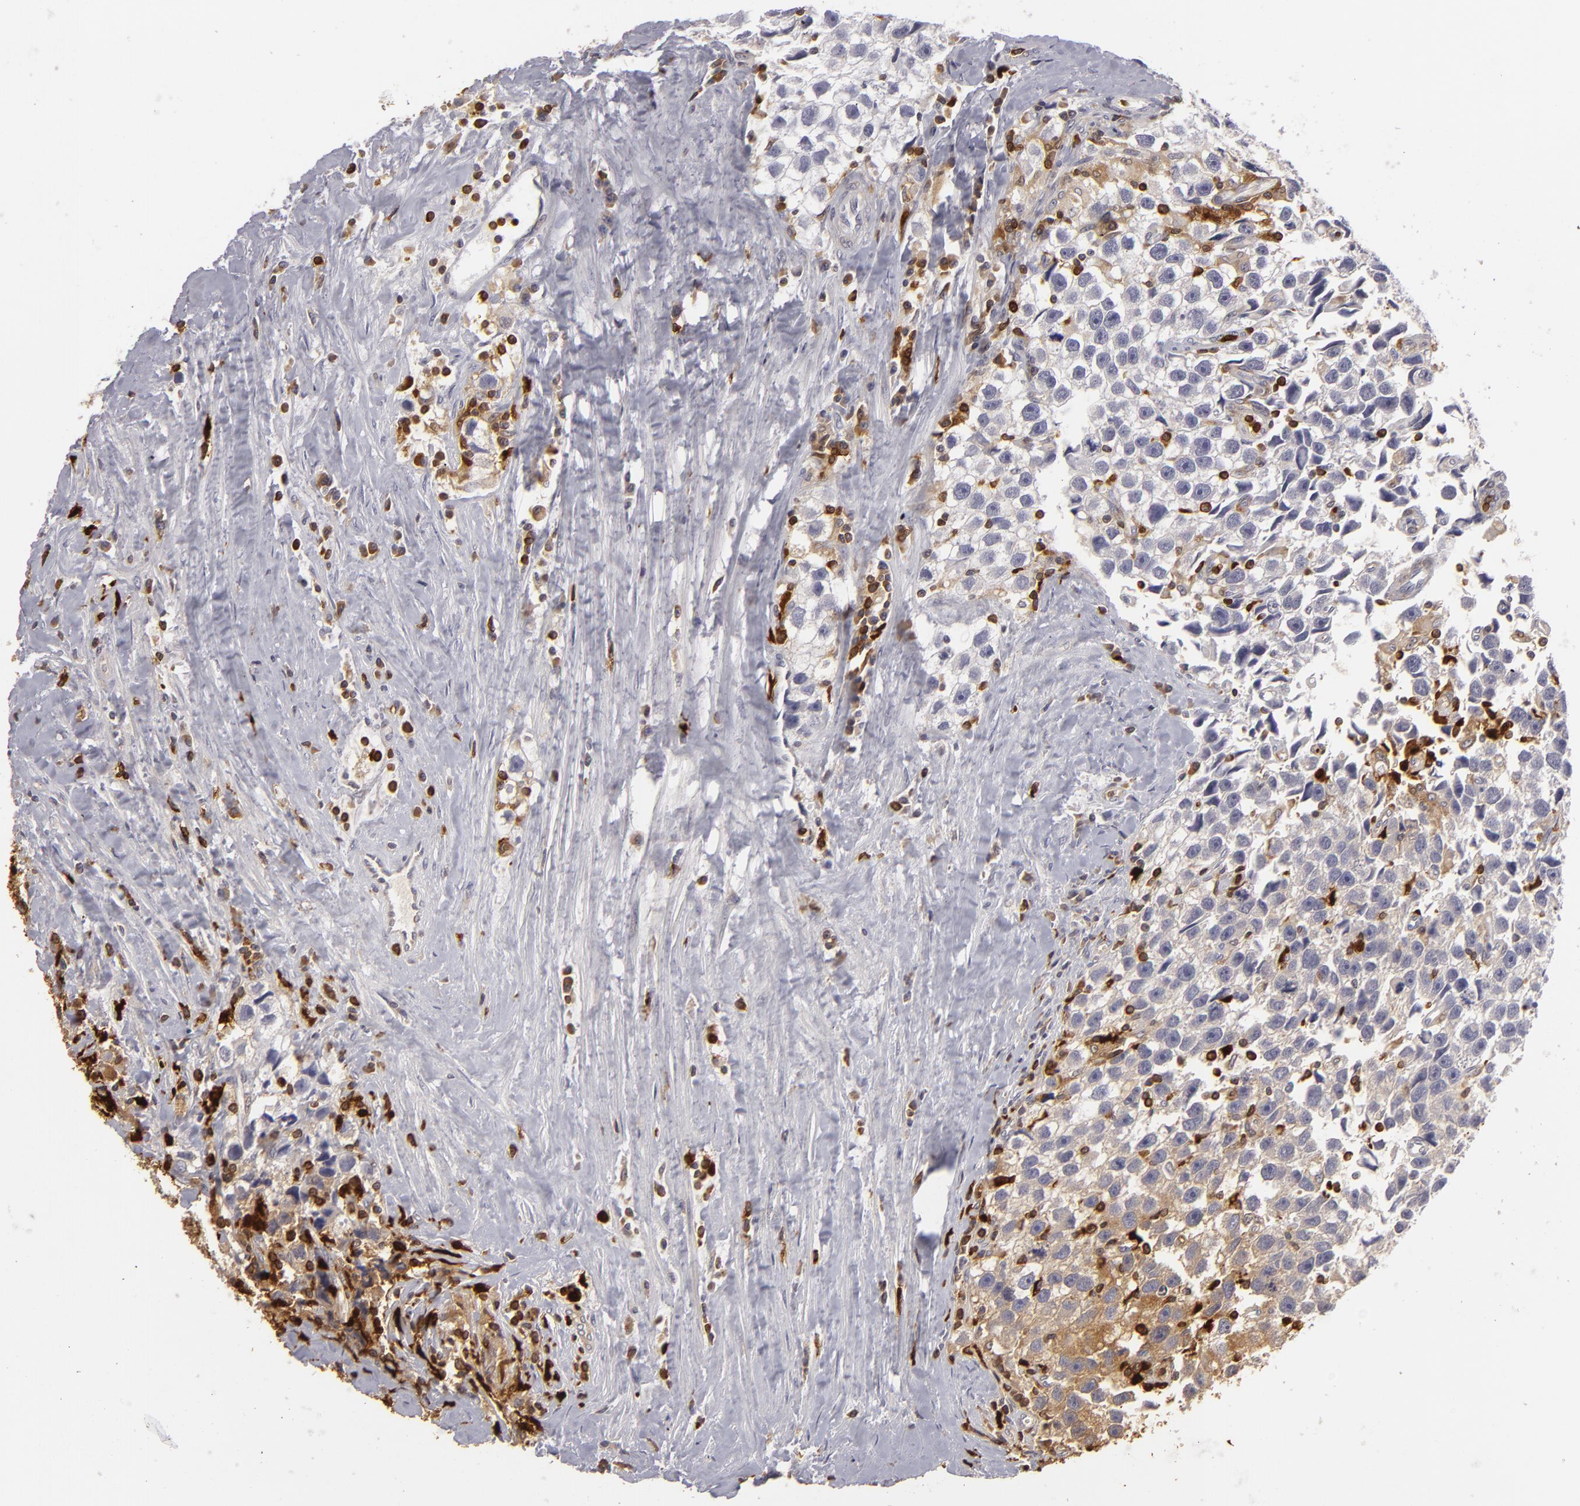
{"staining": {"intensity": "moderate", "quantity": "<25%", "location": "cytoplasmic/membranous"}, "tissue": "testis cancer", "cell_type": "Tumor cells", "image_type": "cancer", "snomed": [{"axis": "morphology", "description": "Seminoma, NOS"}, {"axis": "topography", "description": "Testis"}], "caption": "Protein expression by IHC demonstrates moderate cytoplasmic/membranous staining in approximately <25% of tumor cells in testis cancer (seminoma).", "gene": "APOBEC3G", "patient": {"sex": "male", "age": 43}}